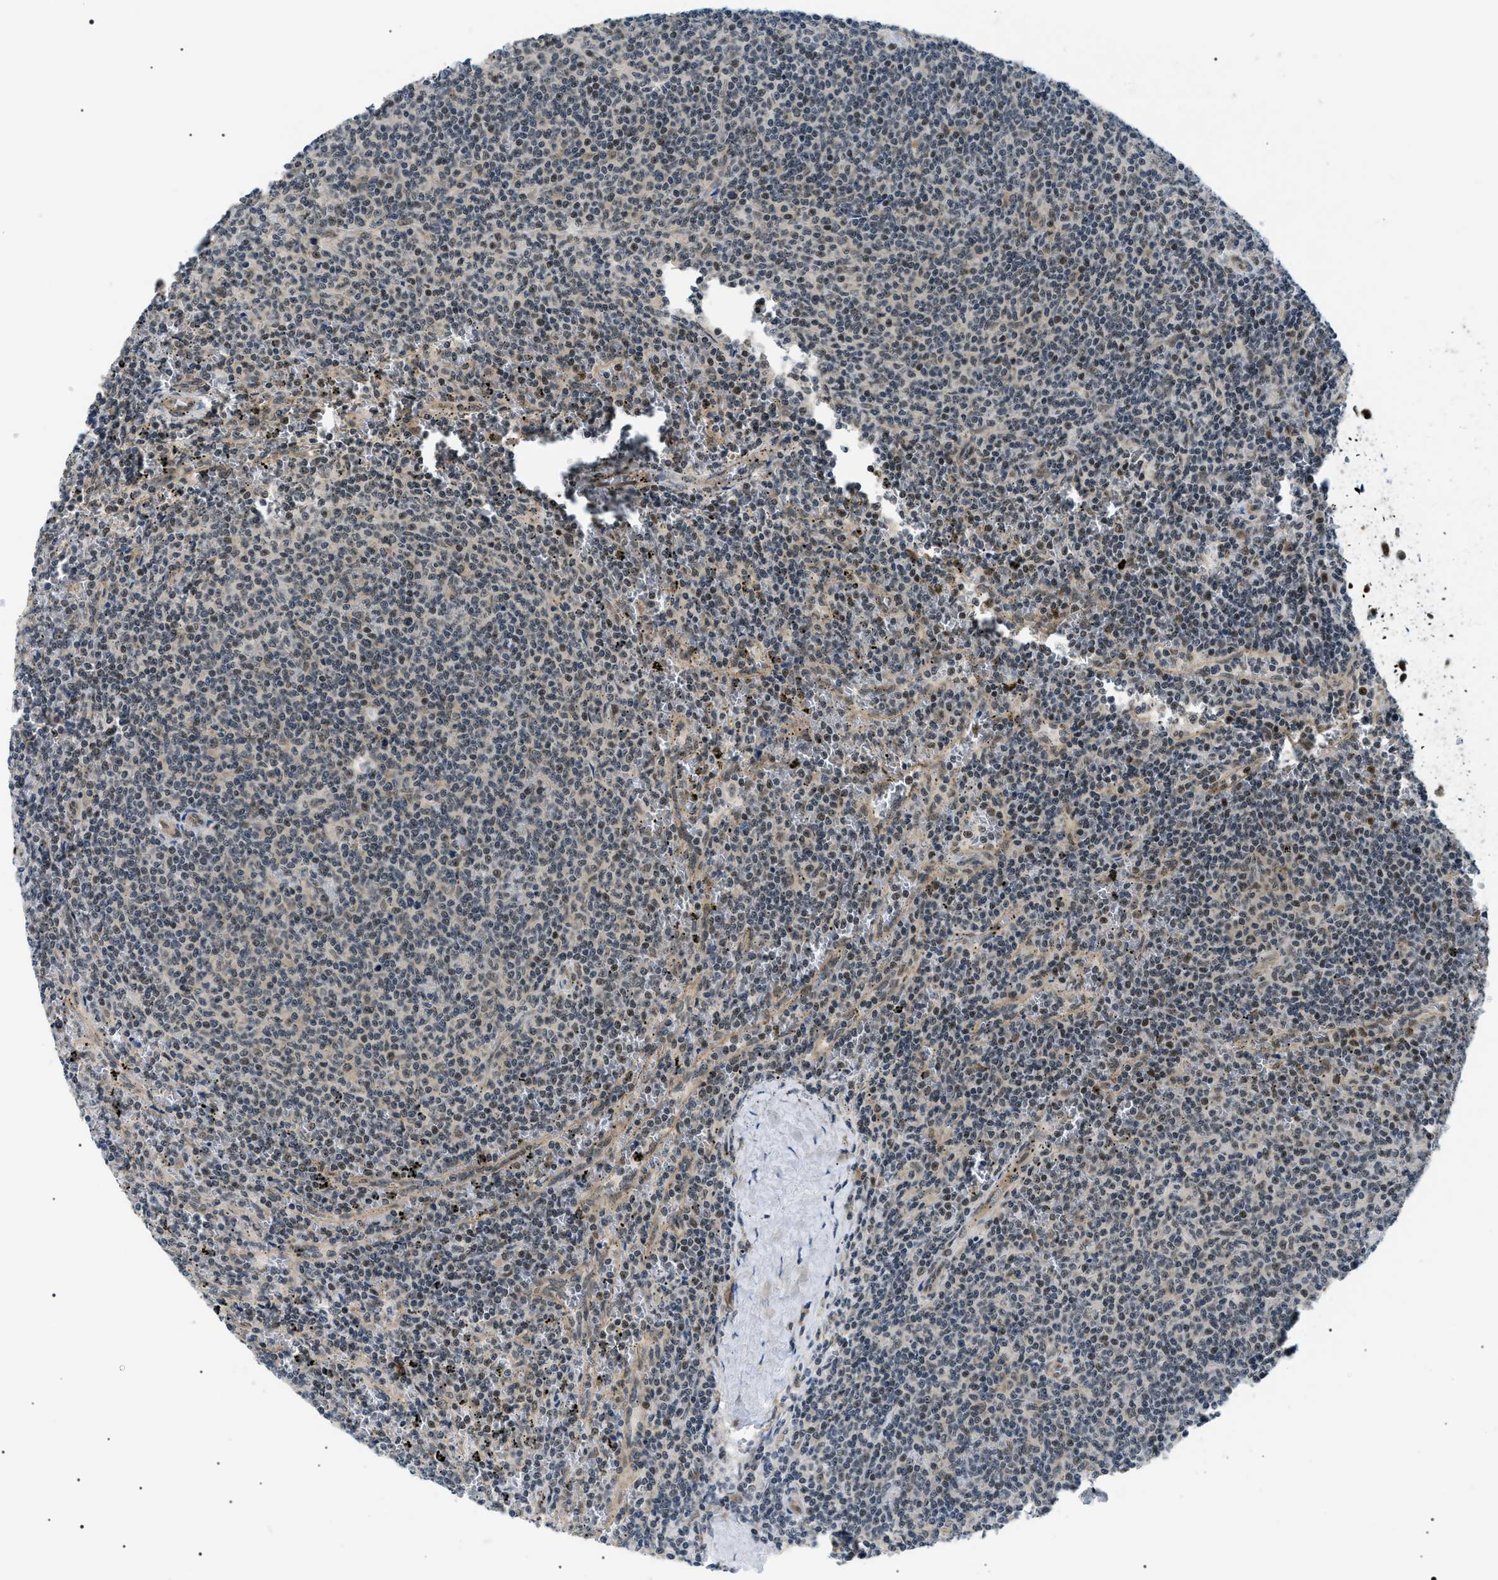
{"staining": {"intensity": "strong", "quantity": "25%-75%", "location": "nuclear"}, "tissue": "lymphoma", "cell_type": "Tumor cells", "image_type": "cancer", "snomed": [{"axis": "morphology", "description": "Malignant lymphoma, non-Hodgkin's type, Low grade"}, {"axis": "topography", "description": "Spleen"}], "caption": "Immunohistochemistry micrograph of lymphoma stained for a protein (brown), which shows high levels of strong nuclear staining in approximately 25%-75% of tumor cells.", "gene": "CWC25", "patient": {"sex": "female", "age": 50}}